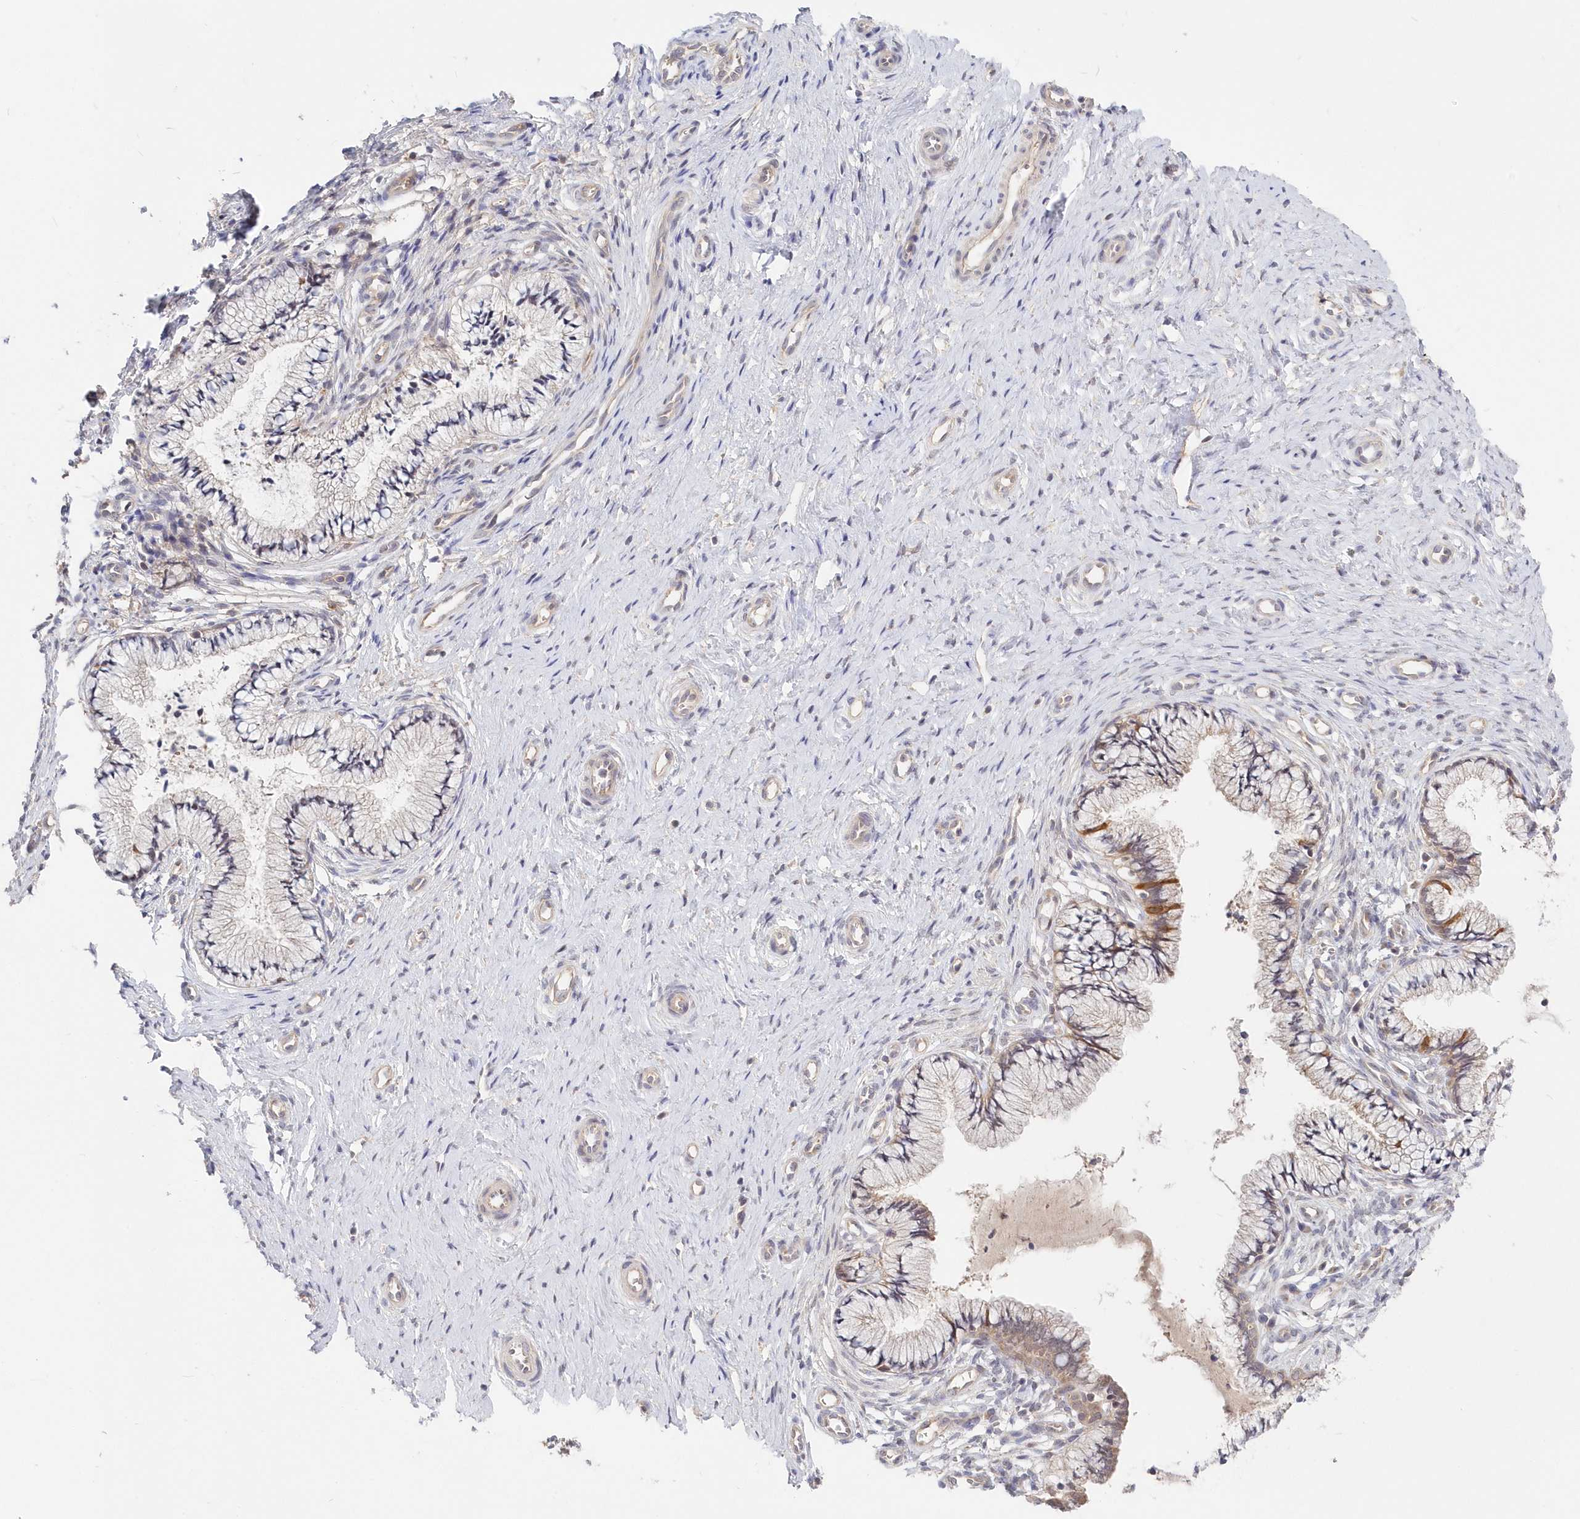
{"staining": {"intensity": "moderate", "quantity": "25%-75%", "location": "cytoplasmic/membranous"}, "tissue": "cervix", "cell_type": "Glandular cells", "image_type": "normal", "snomed": [{"axis": "morphology", "description": "Normal tissue, NOS"}, {"axis": "topography", "description": "Cervix"}], "caption": "The photomicrograph displays a brown stain indicating the presence of a protein in the cytoplasmic/membranous of glandular cells in cervix.", "gene": "KATNA1", "patient": {"sex": "female", "age": 36}}